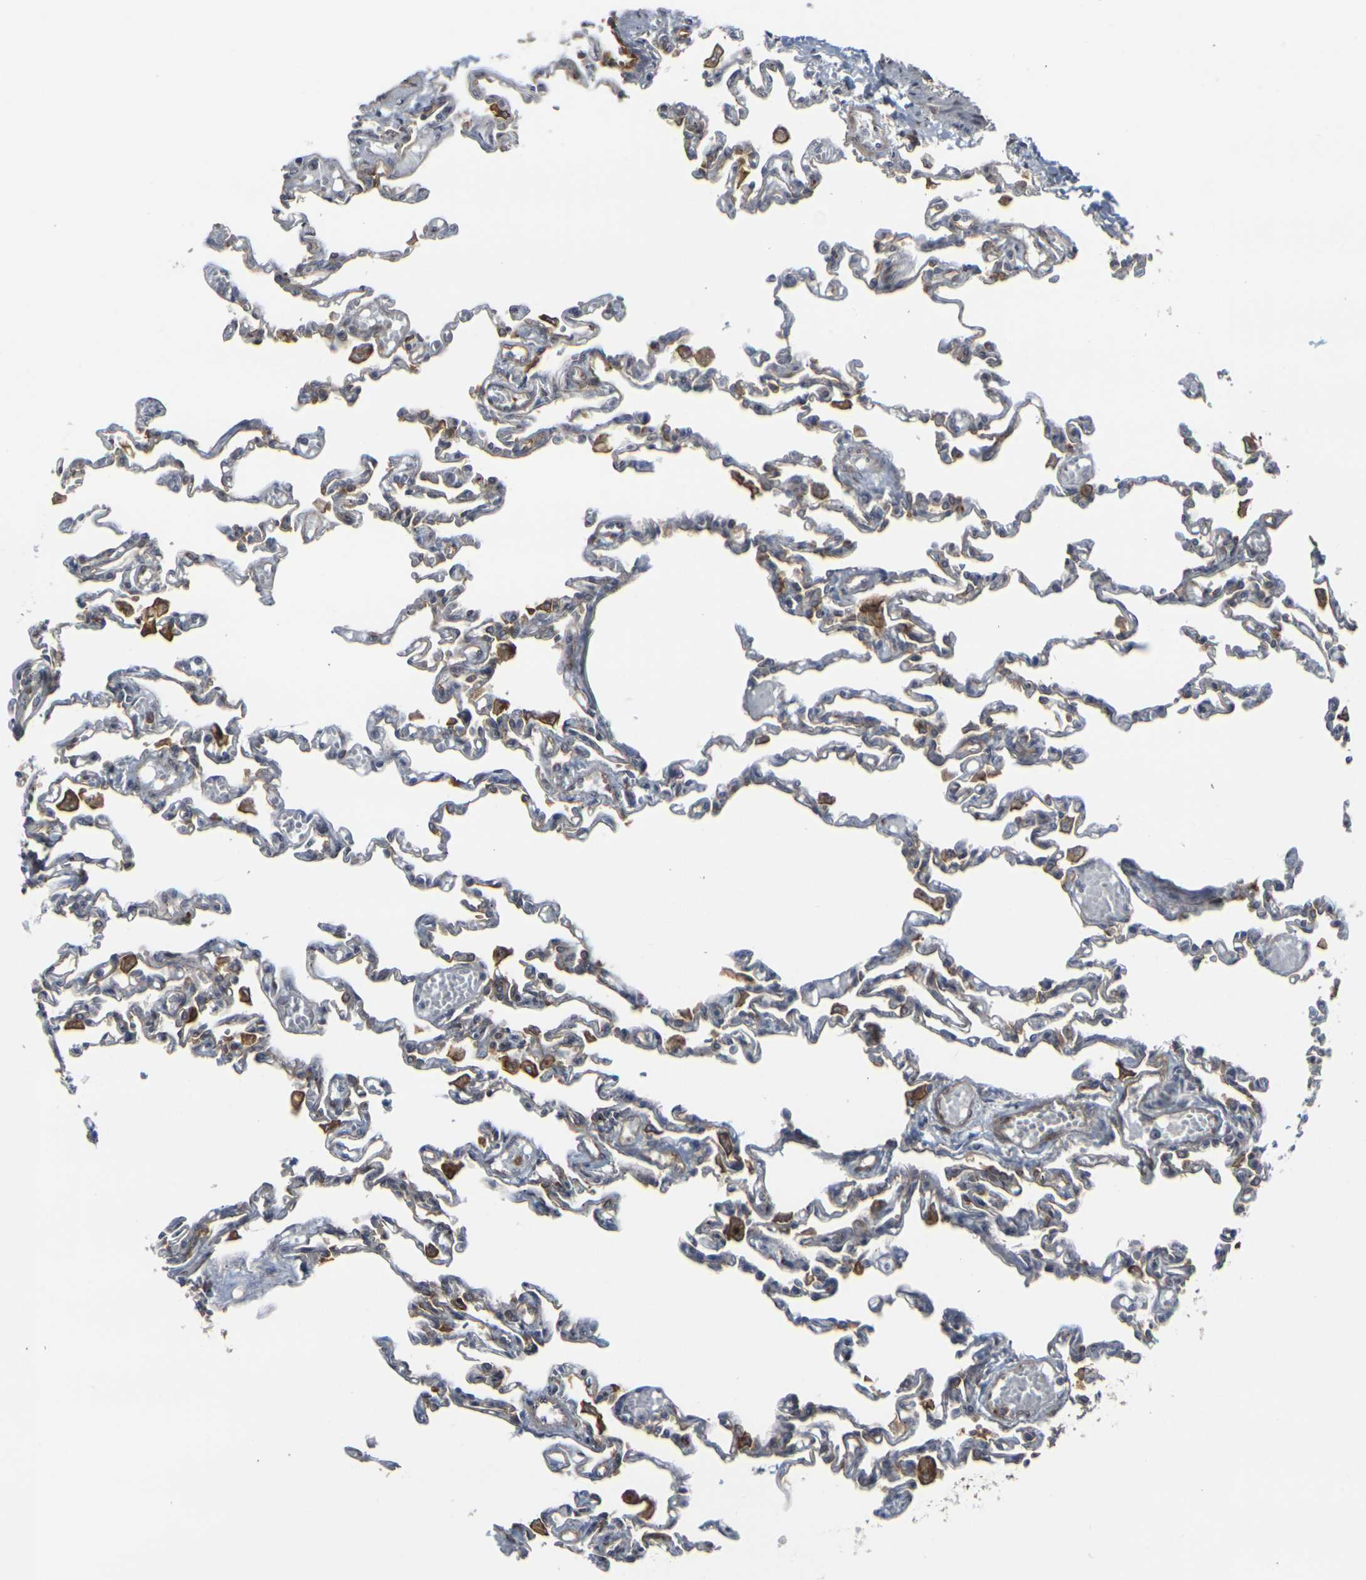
{"staining": {"intensity": "moderate", "quantity": "25%-75%", "location": "cytoplasmic/membranous"}, "tissue": "lung", "cell_type": "Alveolar cells", "image_type": "normal", "snomed": [{"axis": "morphology", "description": "Normal tissue, NOS"}, {"axis": "topography", "description": "Lung"}], "caption": "This is a photomicrograph of immunohistochemistry (IHC) staining of normal lung, which shows moderate expression in the cytoplasmic/membranous of alveolar cells.", "gene": "MYOF", "patient": {"sex": "male", "age": 21}}